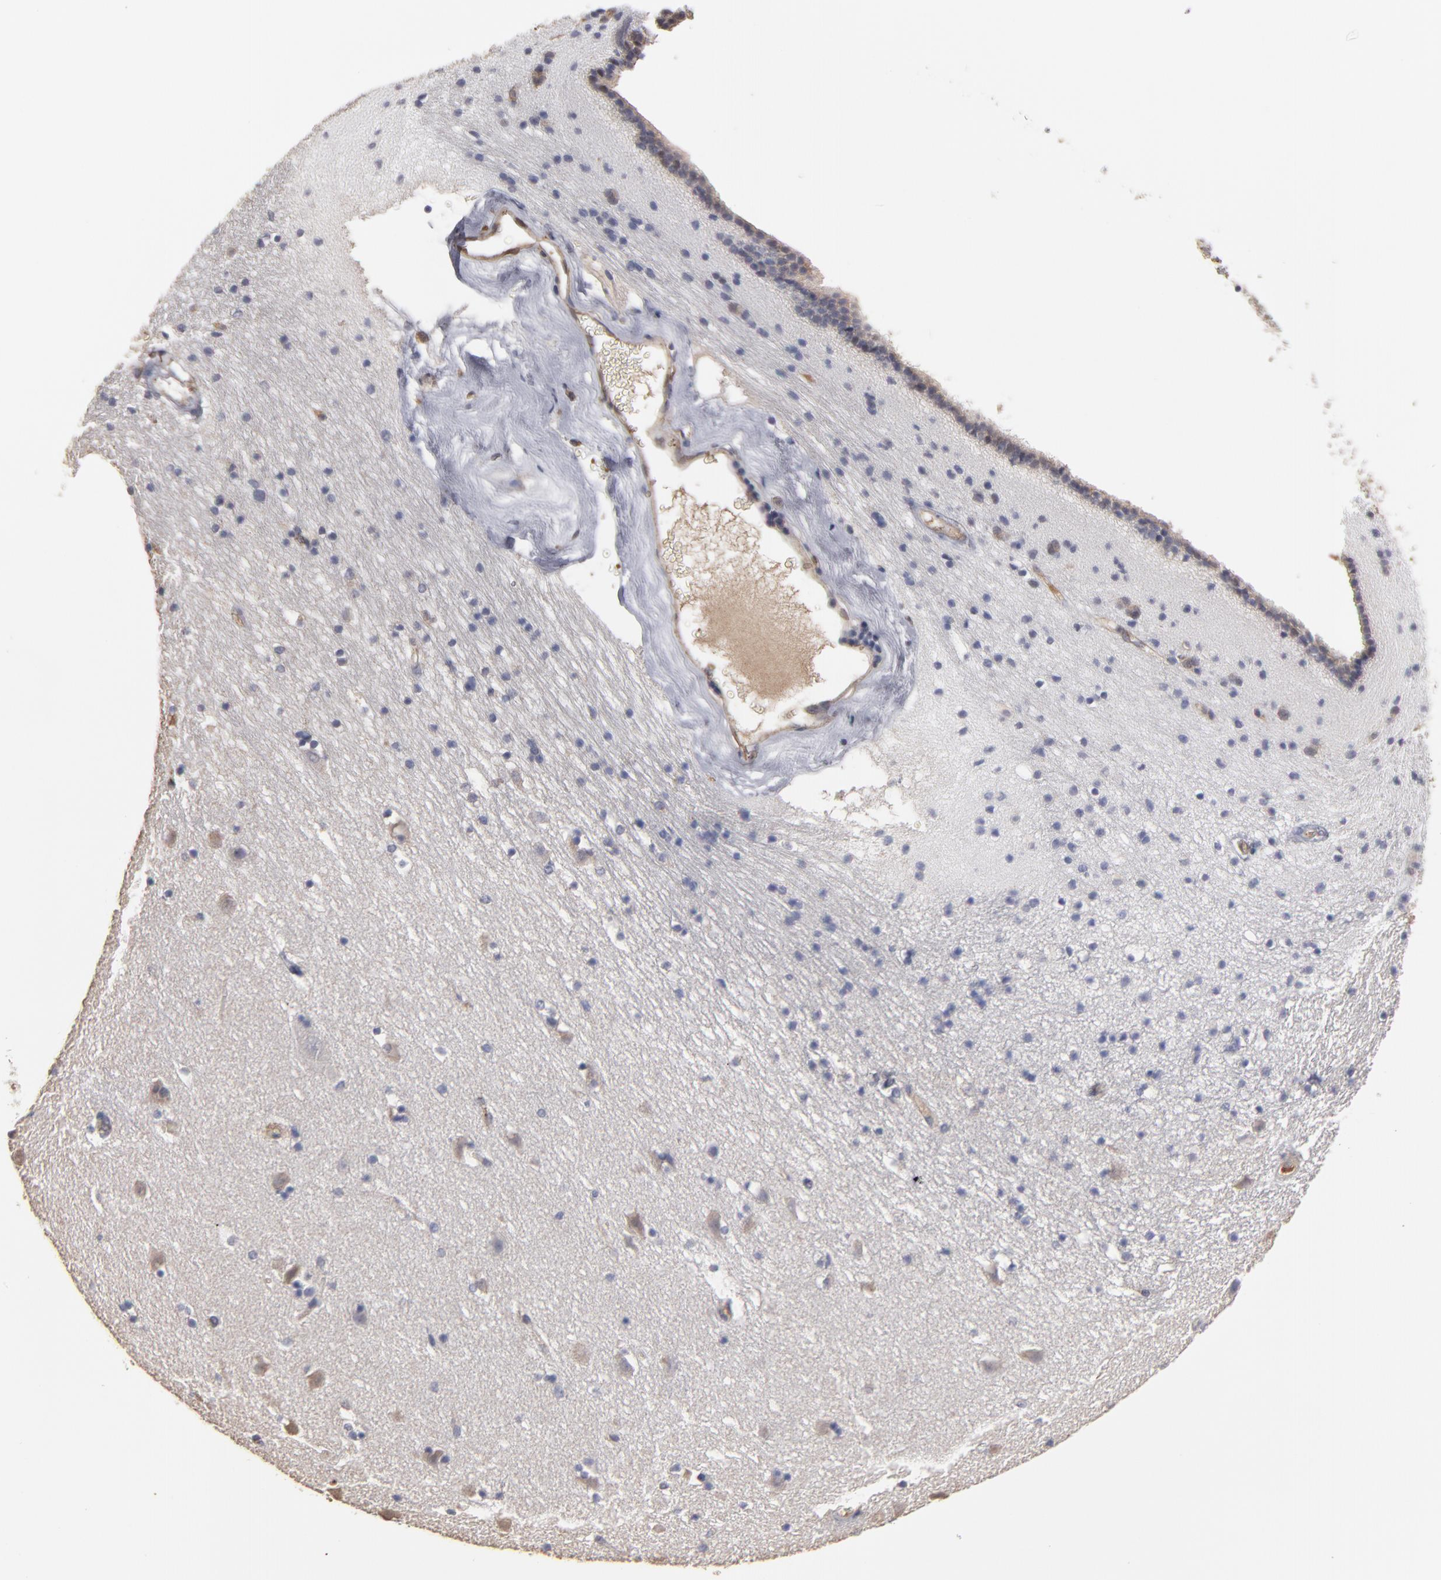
{"staining": {"intensity": "moderate", "quantity": "<25%", "location": "nuclear"}, "tissue": "caudate", "cell_type": "Glial cells", "image_type": "normal", "snomed": [{"axis": "morphology", "description": "Normal tissue, NOS"}, {"axis": "topography", "description": "Lateral ventricle wall"}], "caption": "IHC staining of unremarkable caudate, which exhibits low levels of moderate nuclear expression in about <25% of glial cells indicating moderate nuclear protein expression. The staining was performed using DAB (3,3'-diaminobenzidine) (brown) for protein detection and nuclei were counterstained in hematoxylin (blue).", "gene": "RO60", "patient": {"sex": "male", "age": 45}}